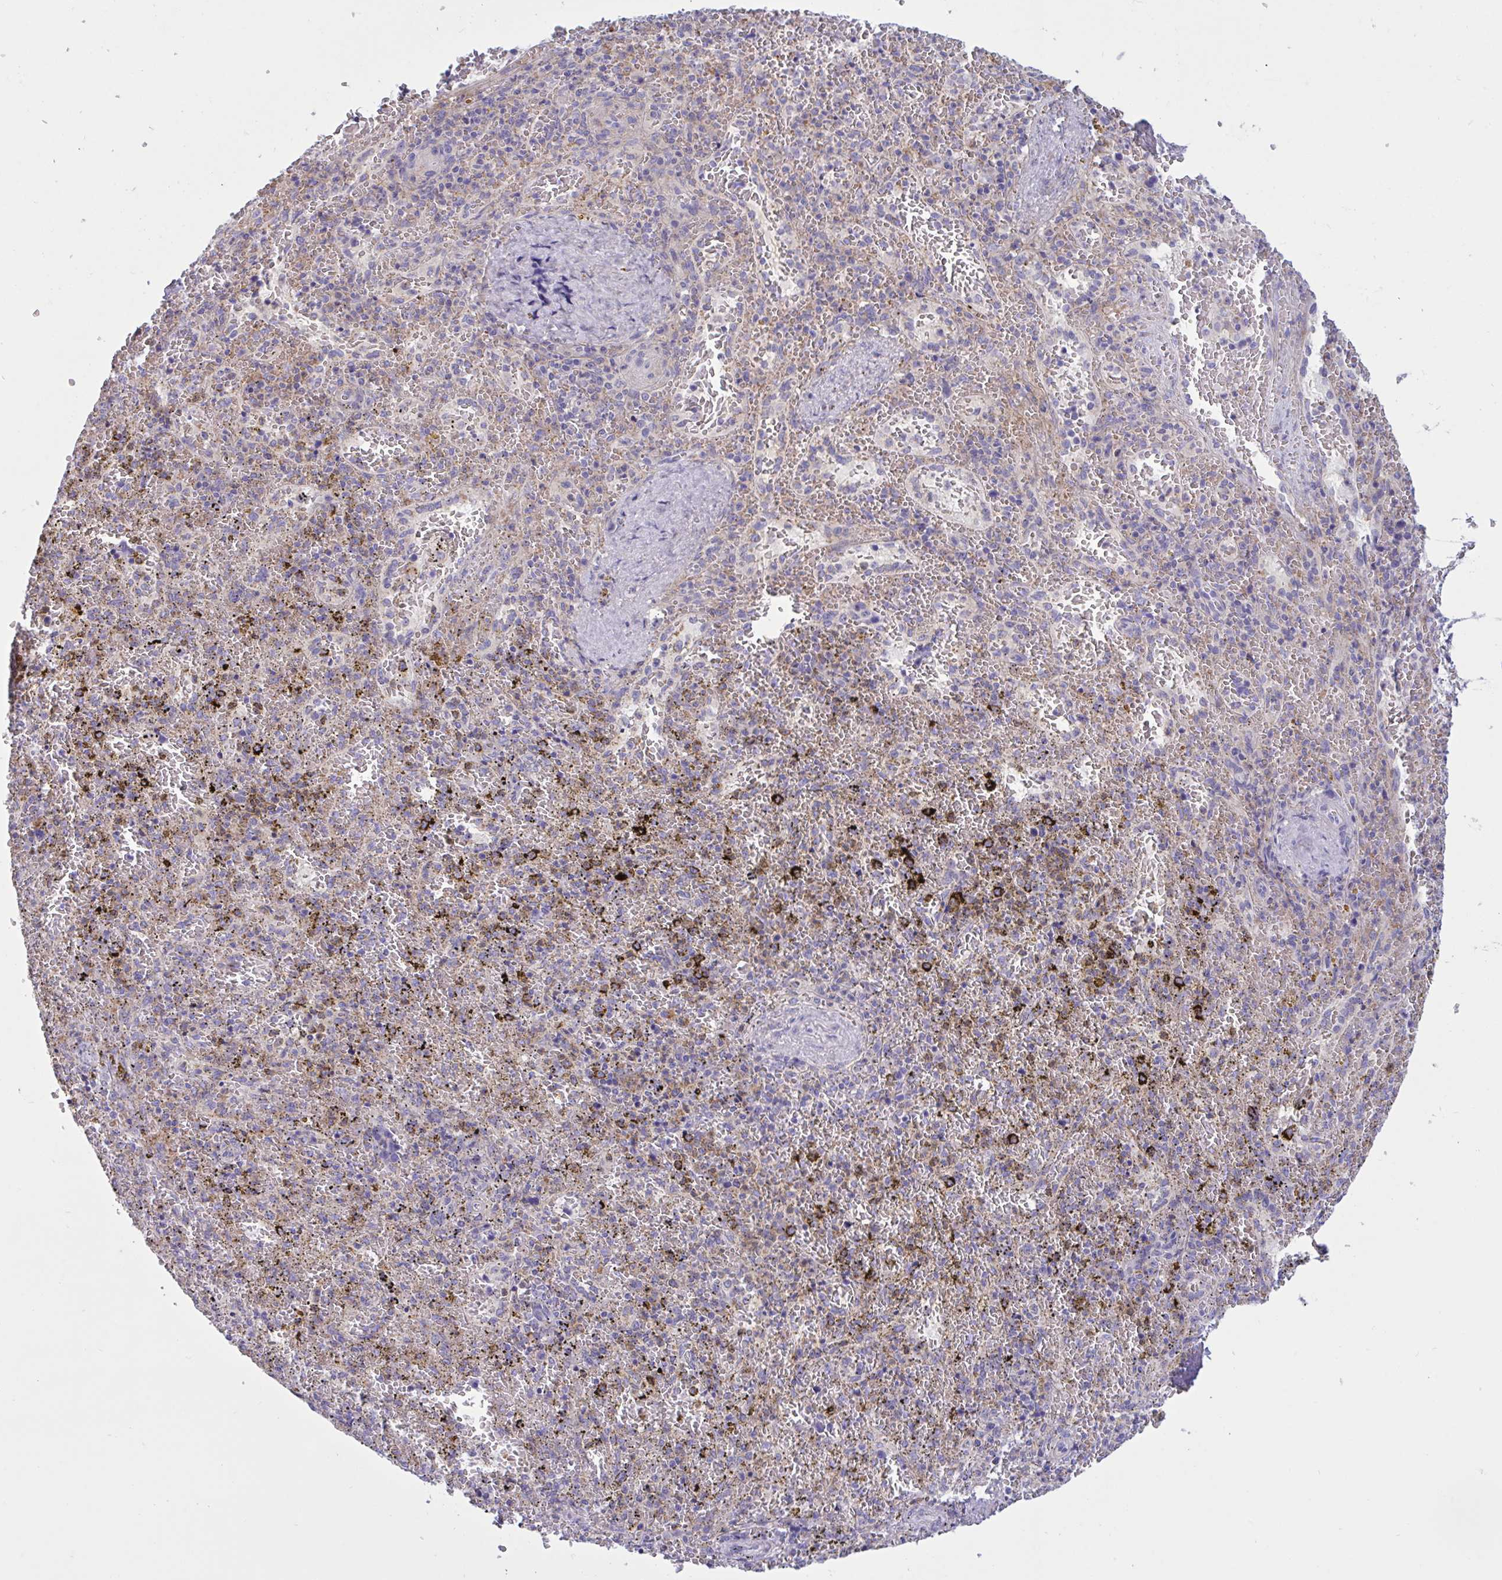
{"staining": {"intensity": "negative", "quantity": "none", "location": "none"}, "tissue": "spleen", "cell_type": "Cells in red pulp", "image_type": "normal", "snomed": [{"axis": "morphology", "description": "Normal tissue, NOS"}, {"axis": "topography", "description": "Spleen"}], "caption": "Cells in red pulp are negative for protein expression in normal human spleen.", "gene": "OXLD1", "patient": {"sex": "female", "age": 50}}